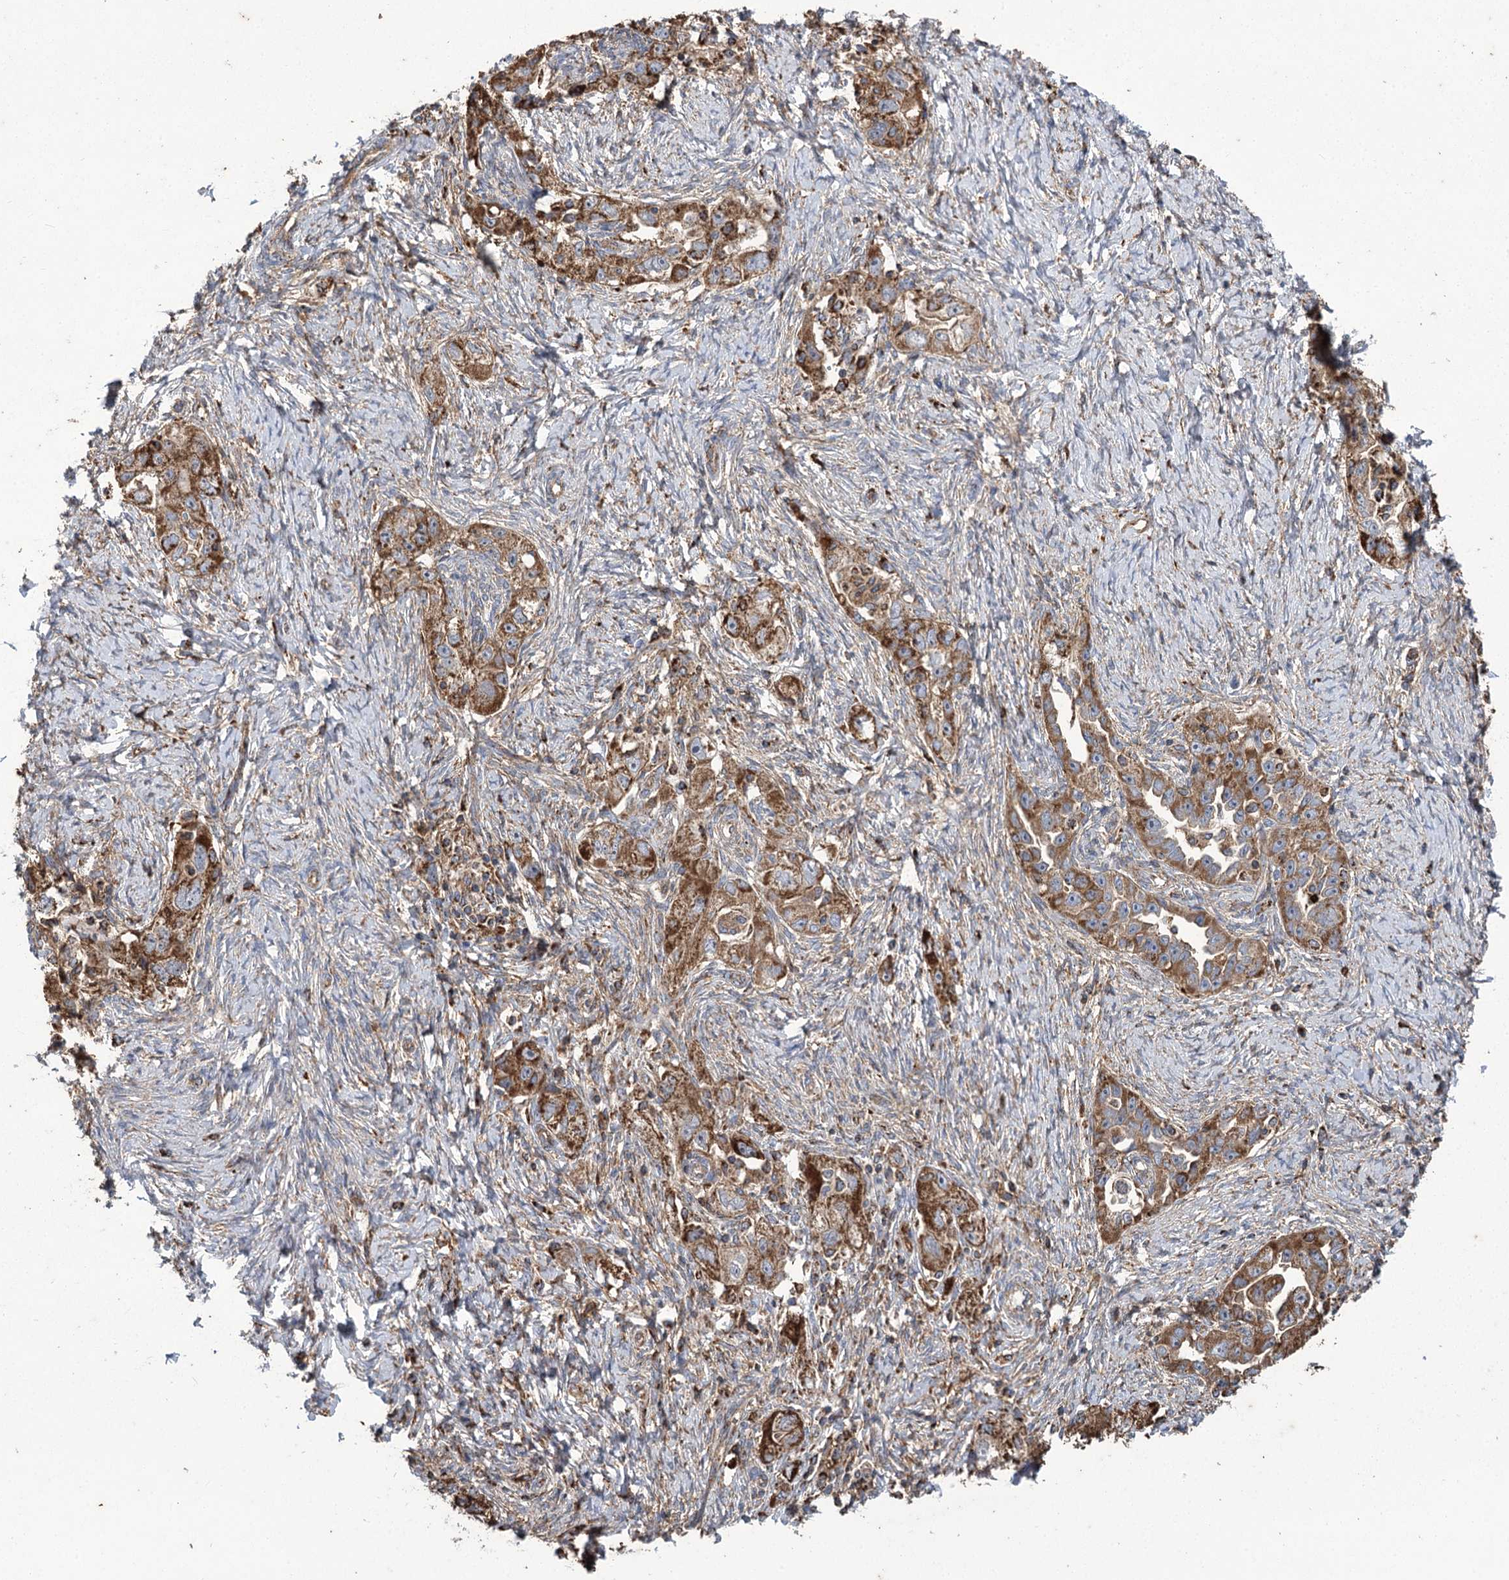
{"staining": {"intensity": "moderate", "quantity": ">75%", "location": "cytoplasmic/membranous"}, "tissue": "ovarian cancer", "cell_type": "Tumor cells", "image_type": "cancer", "snomed": [{"axis": "morphology", "description": "Carcinoma, NOS"}, {"axis": "morphology", "description": "Cystadenocarcinoma, serous, NOS"}, {"axis": "topography", "description": "Ovary"}], "caption": "Ovarian carcinoma stained with DAB immunohistochemistry (IHC) displays medium levels of moderate cytoplasmic/membranous staining in about >75% of tumor cells.", "gene": "CARD19", "patient": {"sex": "female", "age": 69}}